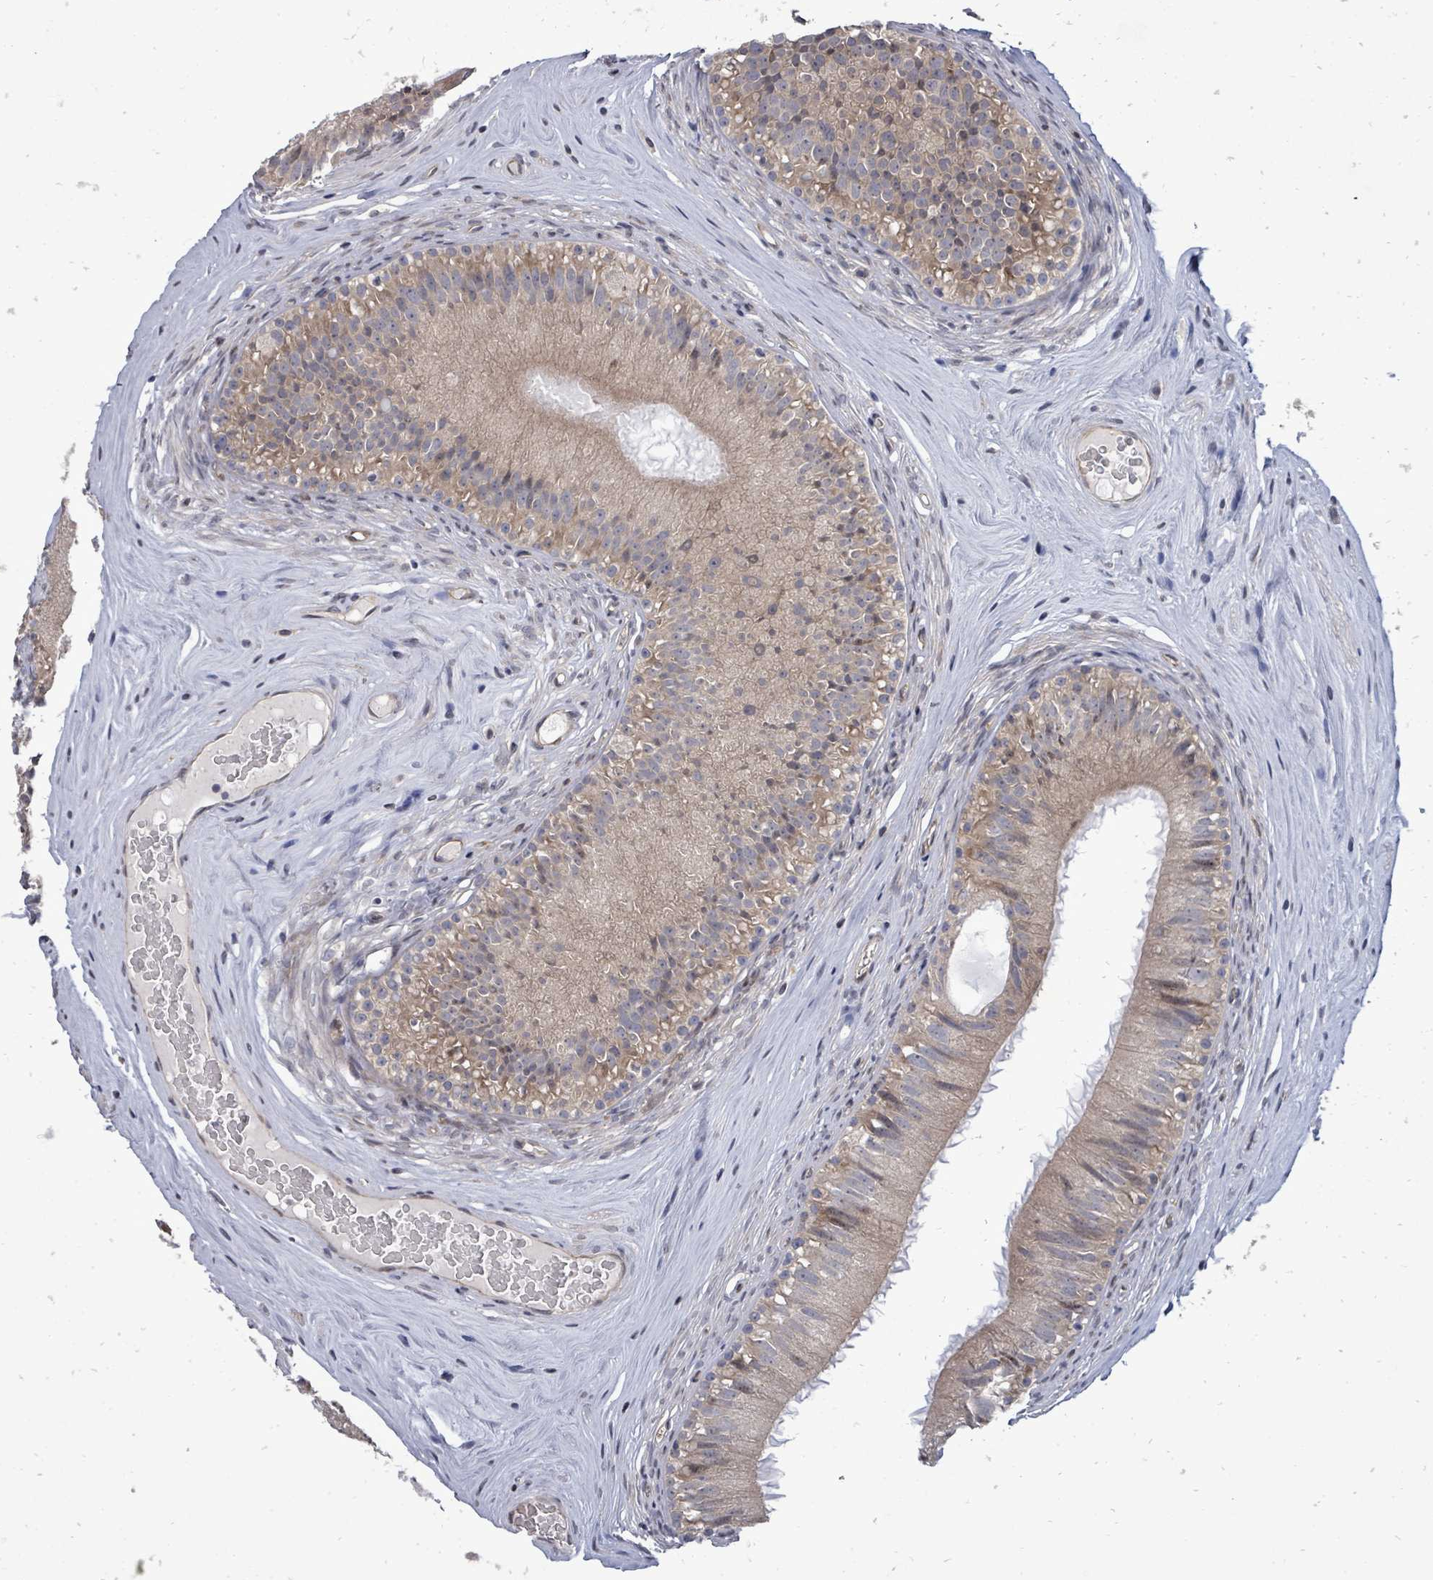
{"staining": {"intensity": "weak", "quantity": "25%-75%", "location": "cytoplasmic/membranous"}, "tissue": "epididymis", "cell_type": "Glandular cells", "image_type": "normal", "snomed": [{"axis": "morphology", "description": "Normal tissue, NOS"}, {"axis": "topography", "description": "Epididymis"}], "caption": "Protein staining demonstrates weak cytoplasmic/membranous expression in approximately 25%-75% of glandular cells in normal epididymis. The staining was performed using DAB (3,3'-diaminobenzidine) to visualize the protein expression in brown, while the nuclei were stained in blue with hematoxylin (Magnification: 20x).", "gene": "RALGAPB", "patient": {"sex": "male", "age": 45}}